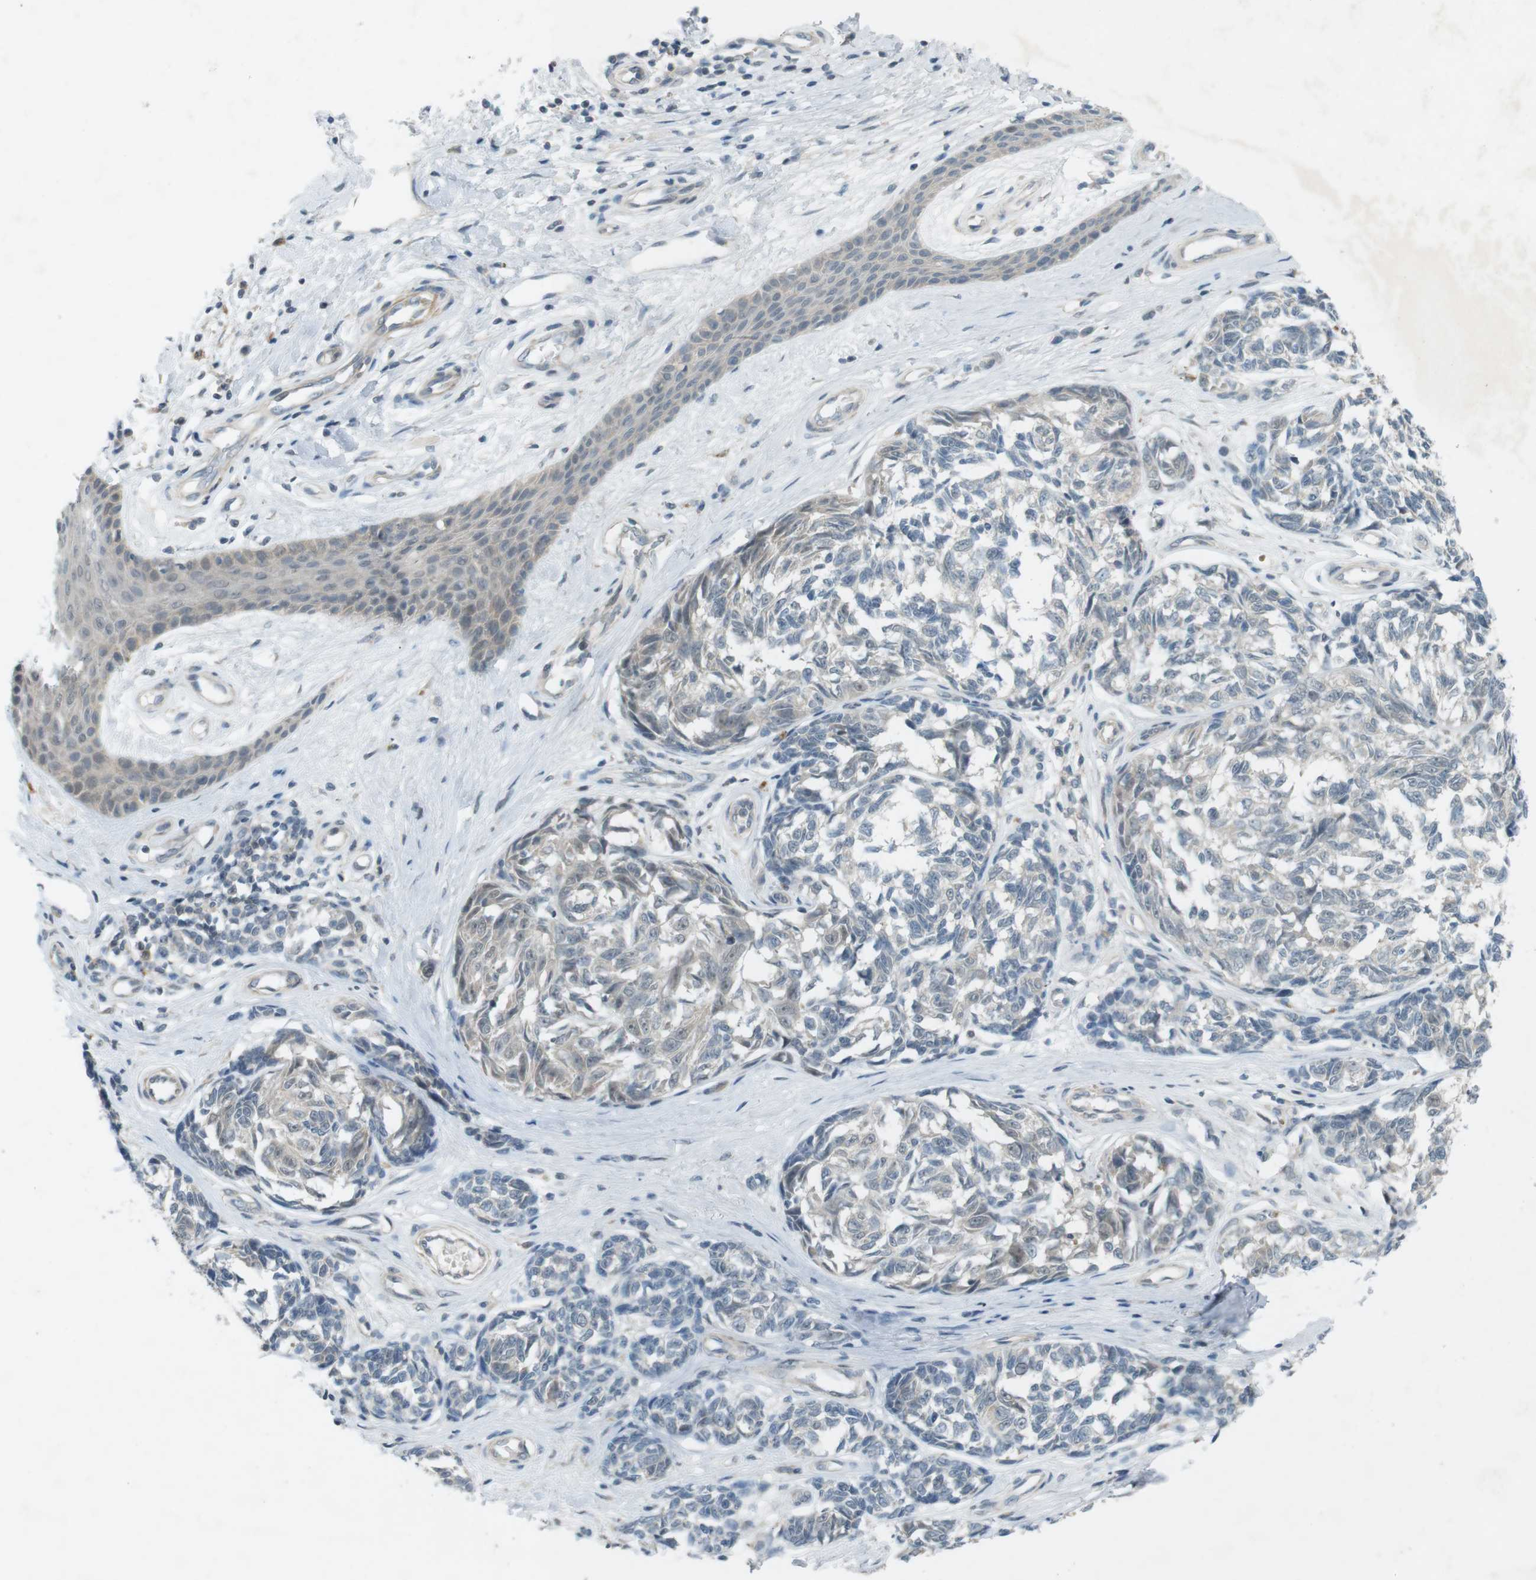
{"staining": {"intensity": "negative", "quantity": "none", "location": "none"}, "tissue": "melanoma", "cell_type": "Tumor cells", "image_type": "cancer", "snomed": [{"axis": "morphology", "description": "Malignant melanoma, NOS"}, {"axis": "topography", "description": "Skin"}], "caption": "There is no significant expression in tumor cells of melanoma.", "gene": "RTN3", "patient": {"sex": "female", "age": 64}}